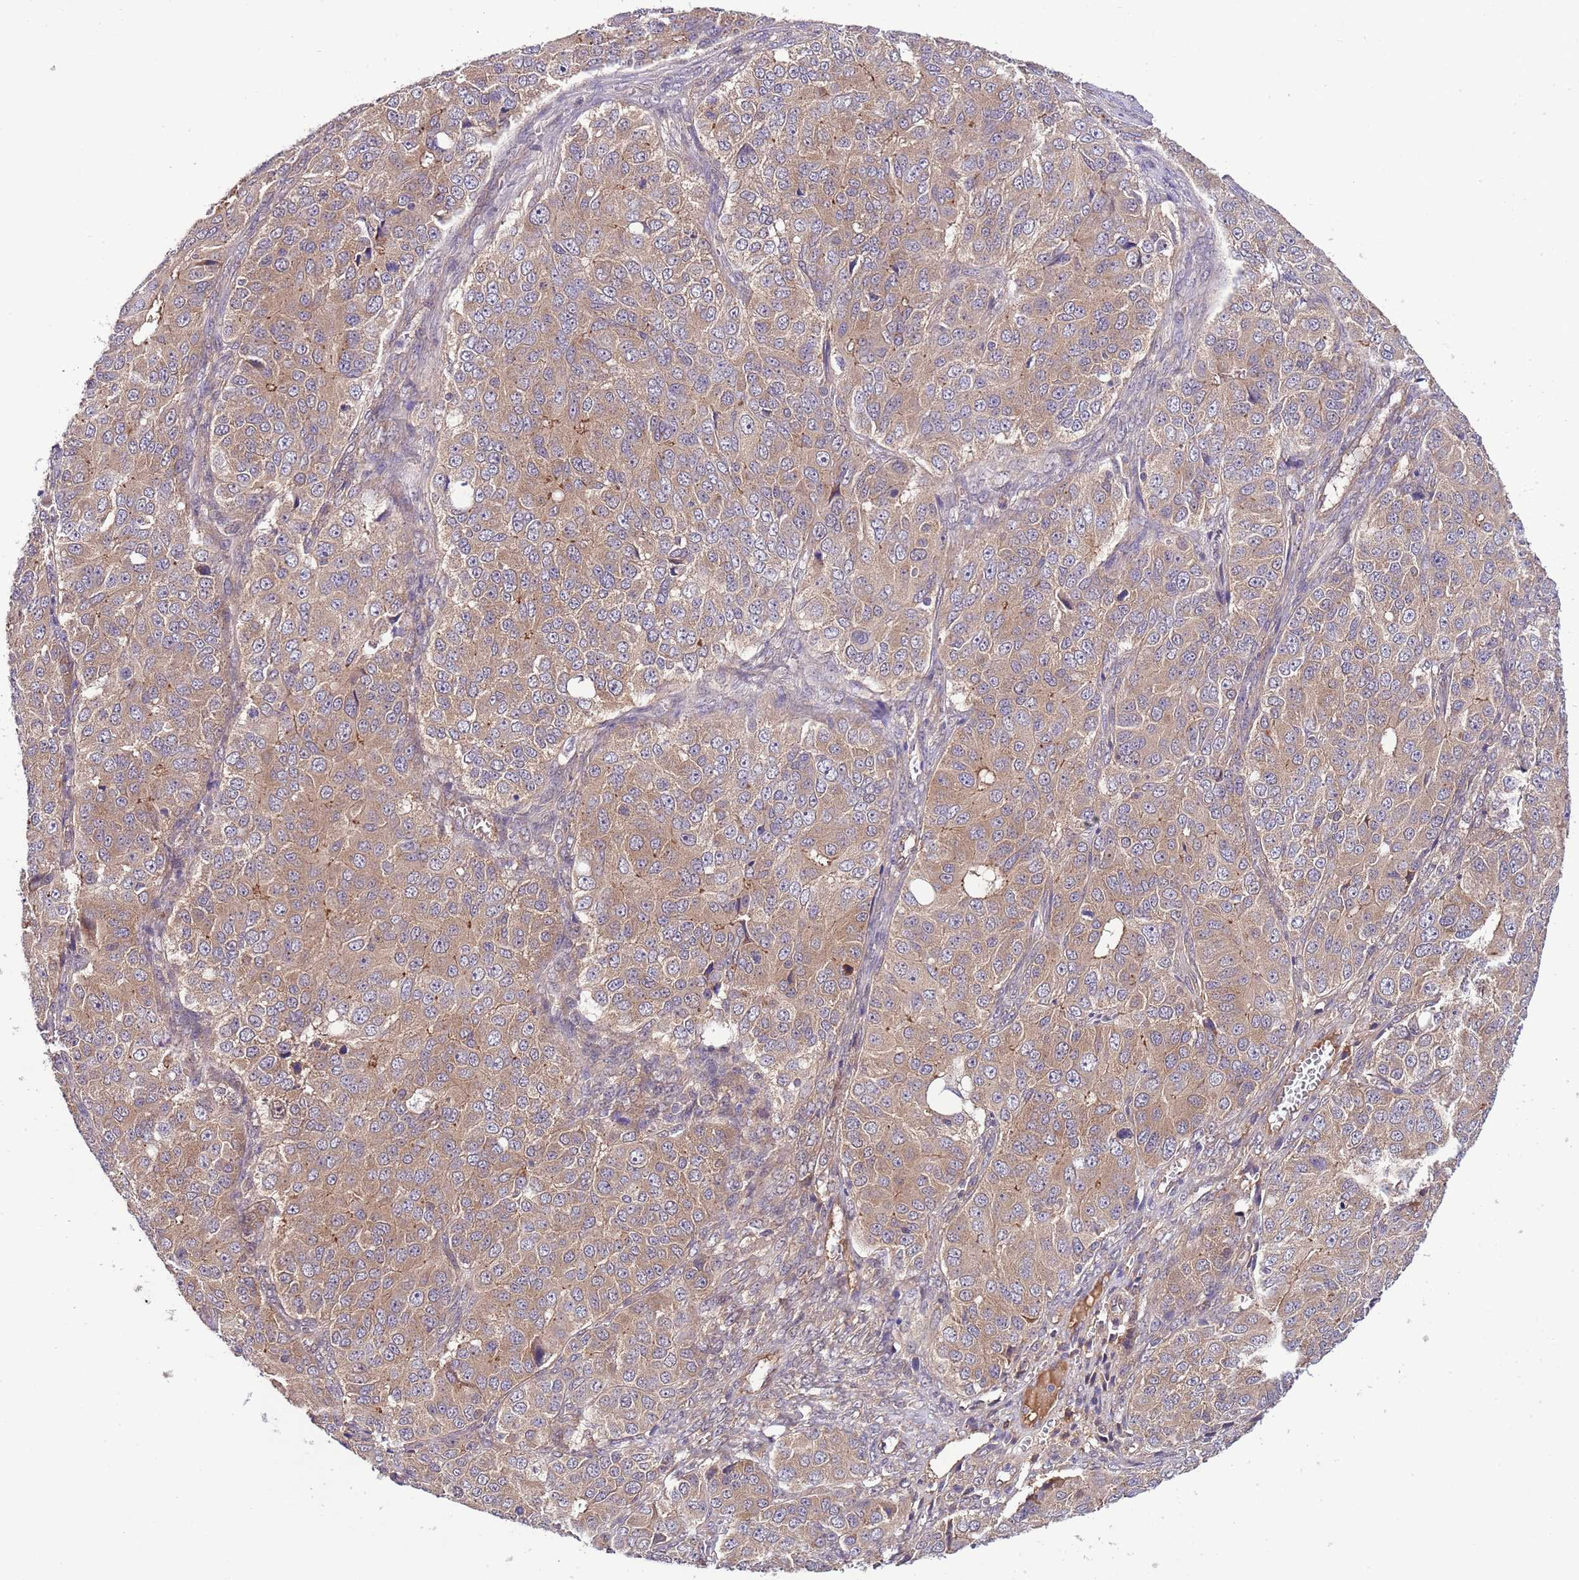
{"staining": {"intensity": "moderate", "quantity": ">75%", "location": "cytoplasmic/membranous"}, "tissue": "ovarian cancer", "cell_type": "Tumor cells", "image_type": "cancer", "snomed": [{"axis": "morphology", "description": "Carcinoma, endometroid"}, {"axis": "topography", "description": "Ovary"}], "caption": "A medium amount of moderate cytoplasmic/membranous staining is appreciated in approximately >75% of tumor cells in endometroid carcinoma (ovarian) tissue.", "gene": "DONSON", "patient": {"sex": "female", "age": 51}}